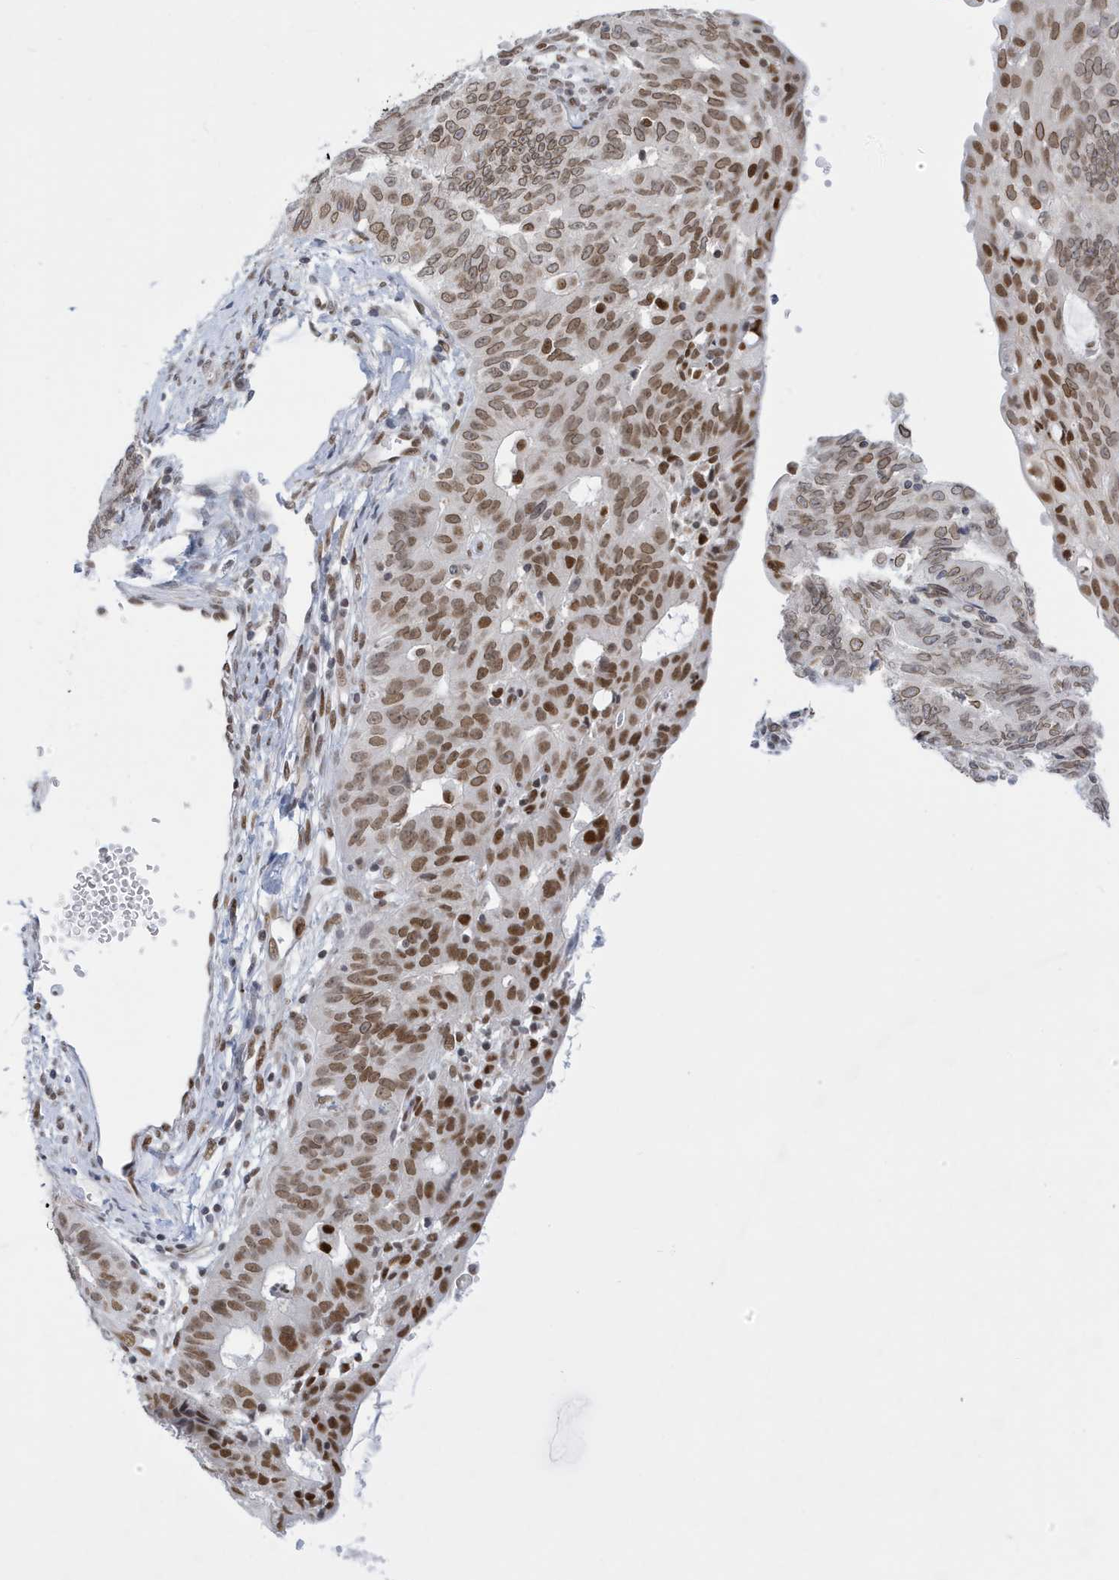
{"staining": {"intensity": "moderate", "quantity": ">75%", "location": "nuclear"}, "tissue": "endometrial cancer", "cell_type": "Tumor cells", "image_type": "cancer", "snomed": [{"axis": "morphology", "description": "Adenocarcinoma, NOS"}, {"axis": "topography", "description": "Endometrium"}], "caption": "Immunohistochemistry (DAB) staining of adenocarcinoma (endometrial) displays moderate nuclear protein positivity in approximately >75% of tumor cells.", "gene": "PCYT1A", "patient": {"sex": "female", "age": 32}}